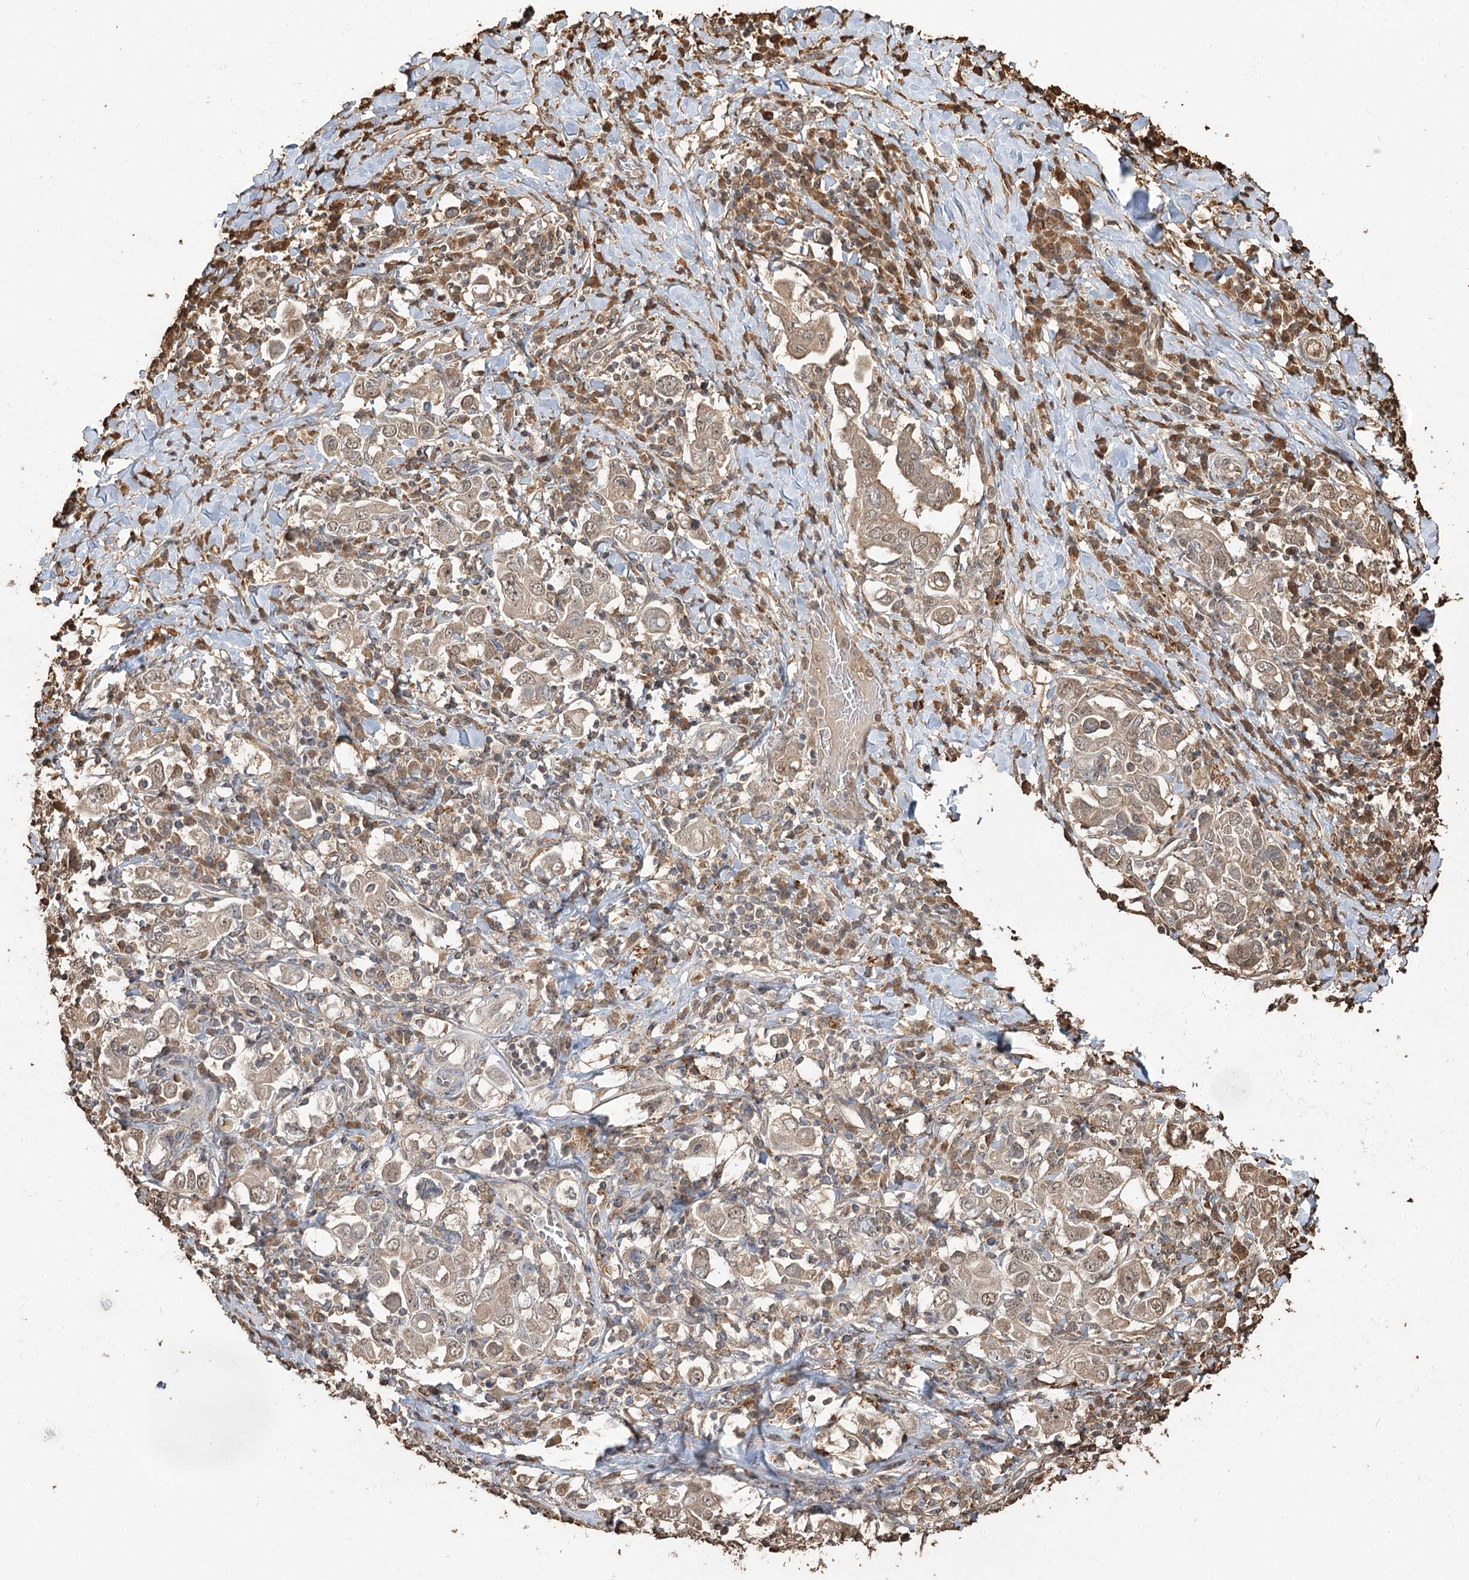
{"staining": {"intensity": "weak", "quantity": "25%-75%", "location": "cytoplasmic/membranous"}, "tissue": "stomach cancer", "cell_type": "Tumor cells", "image_type": "cancer", "snomed": [{"axis": "morphology", "description": "Adenocarcinoma, NOS"}, {"axis": "topography", "description": "Stomach, upper"}], "caption": "A high-resolution histopathology image shows immunohistochemistry staining of stomach cancer, which demonstrates weak cytoplasmic/membranous expression in about 25%-75% of tumor cells. The protein is shown in brown color, while the nuclei are stained blue.", "gene": "PLCH1", "patient": {"sex": "male", "age": 62}}